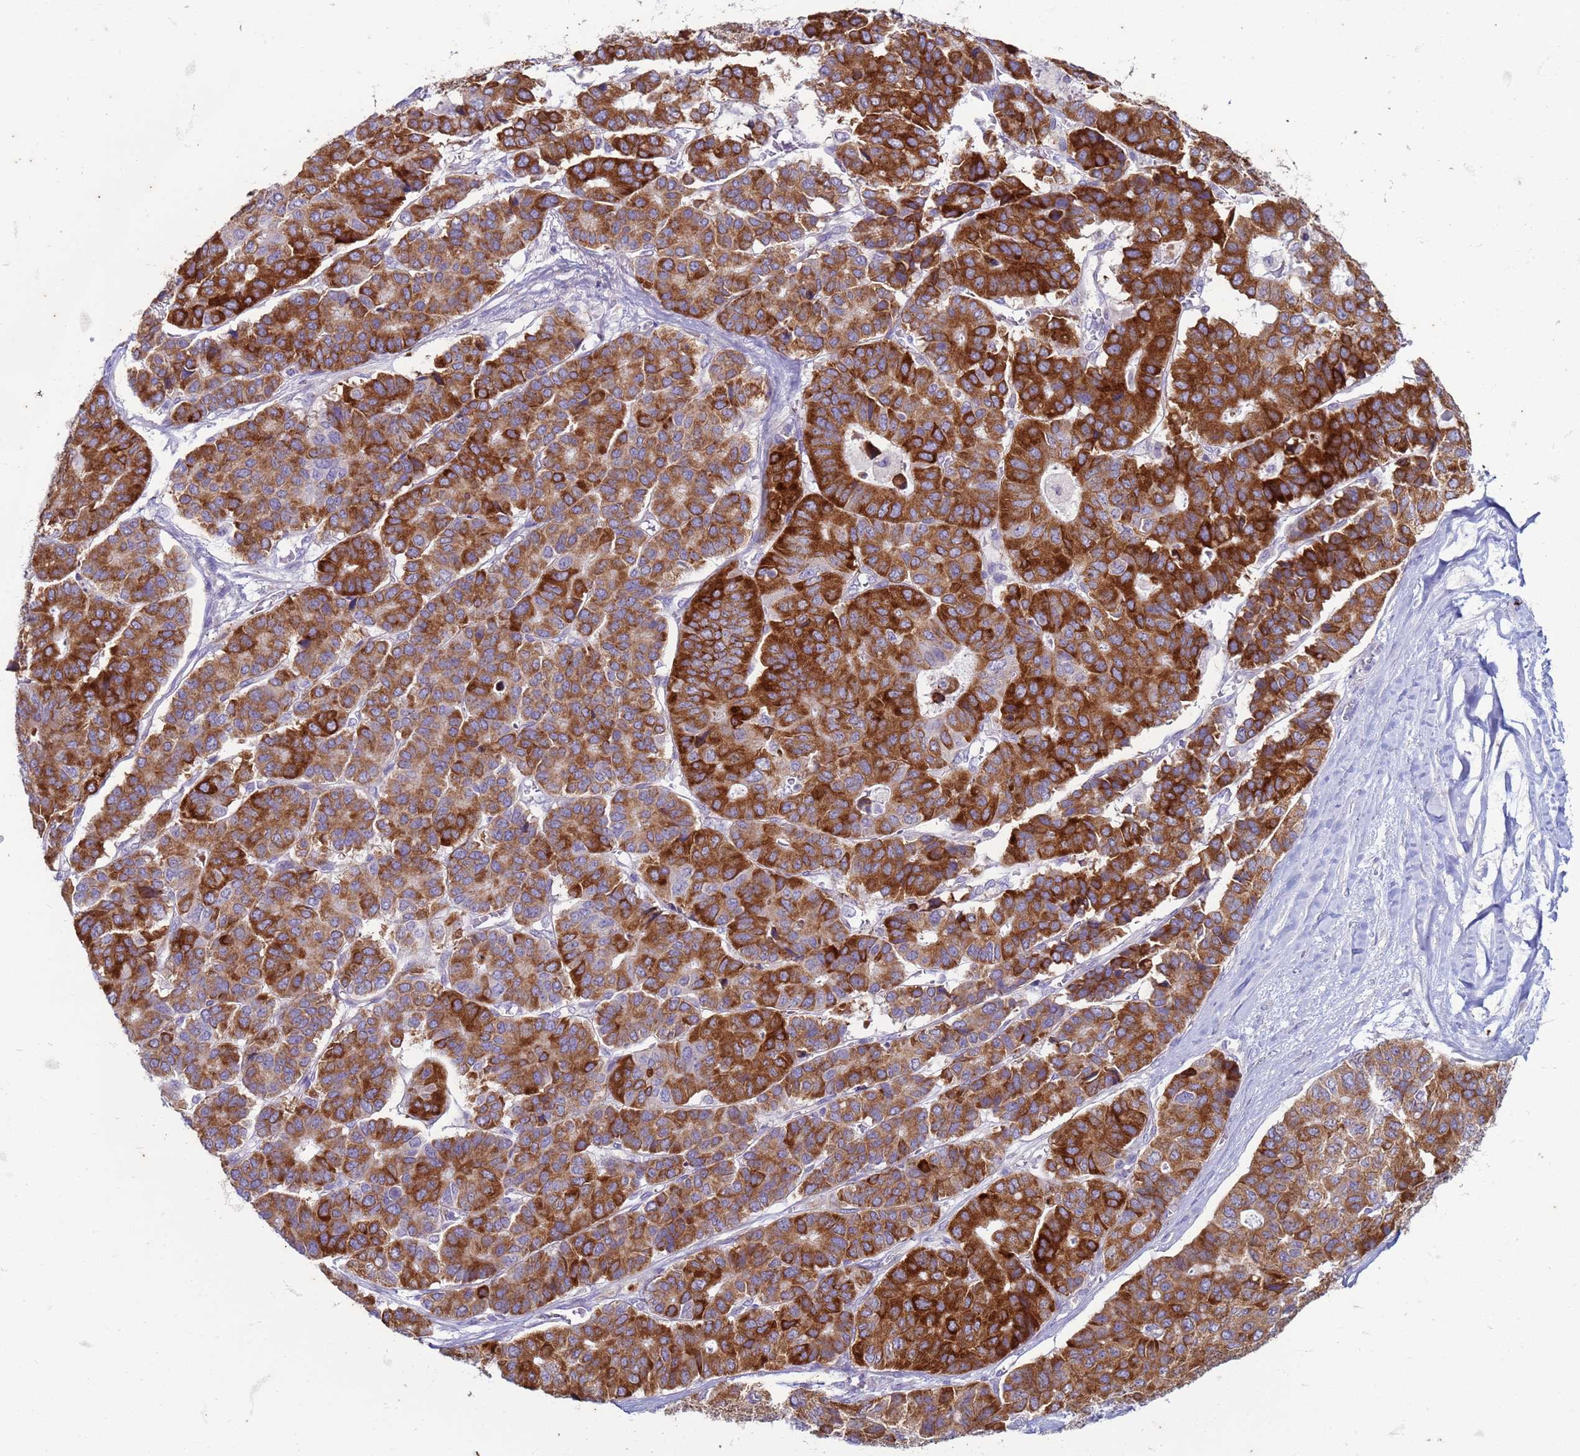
{"staining": {"intensity": "strong", "quantity": ">75%", "location": "cytoplasmic/membranous"}, "tissue": "pancreatic cancer", "cell_type": "Tumor cells", "image_type": "cancer", "snomed": [{"axis": "morphology", "description": "Adenocarcinoma, NOS"}, {"axis": "topography", "description": "Pancreas"}], "caption": "Pancreatic cancer stained with a protein marker reveals strong staining in tumor cells.", "gene": "SUCO", "patient": {"sex": "male", "age": 50}}